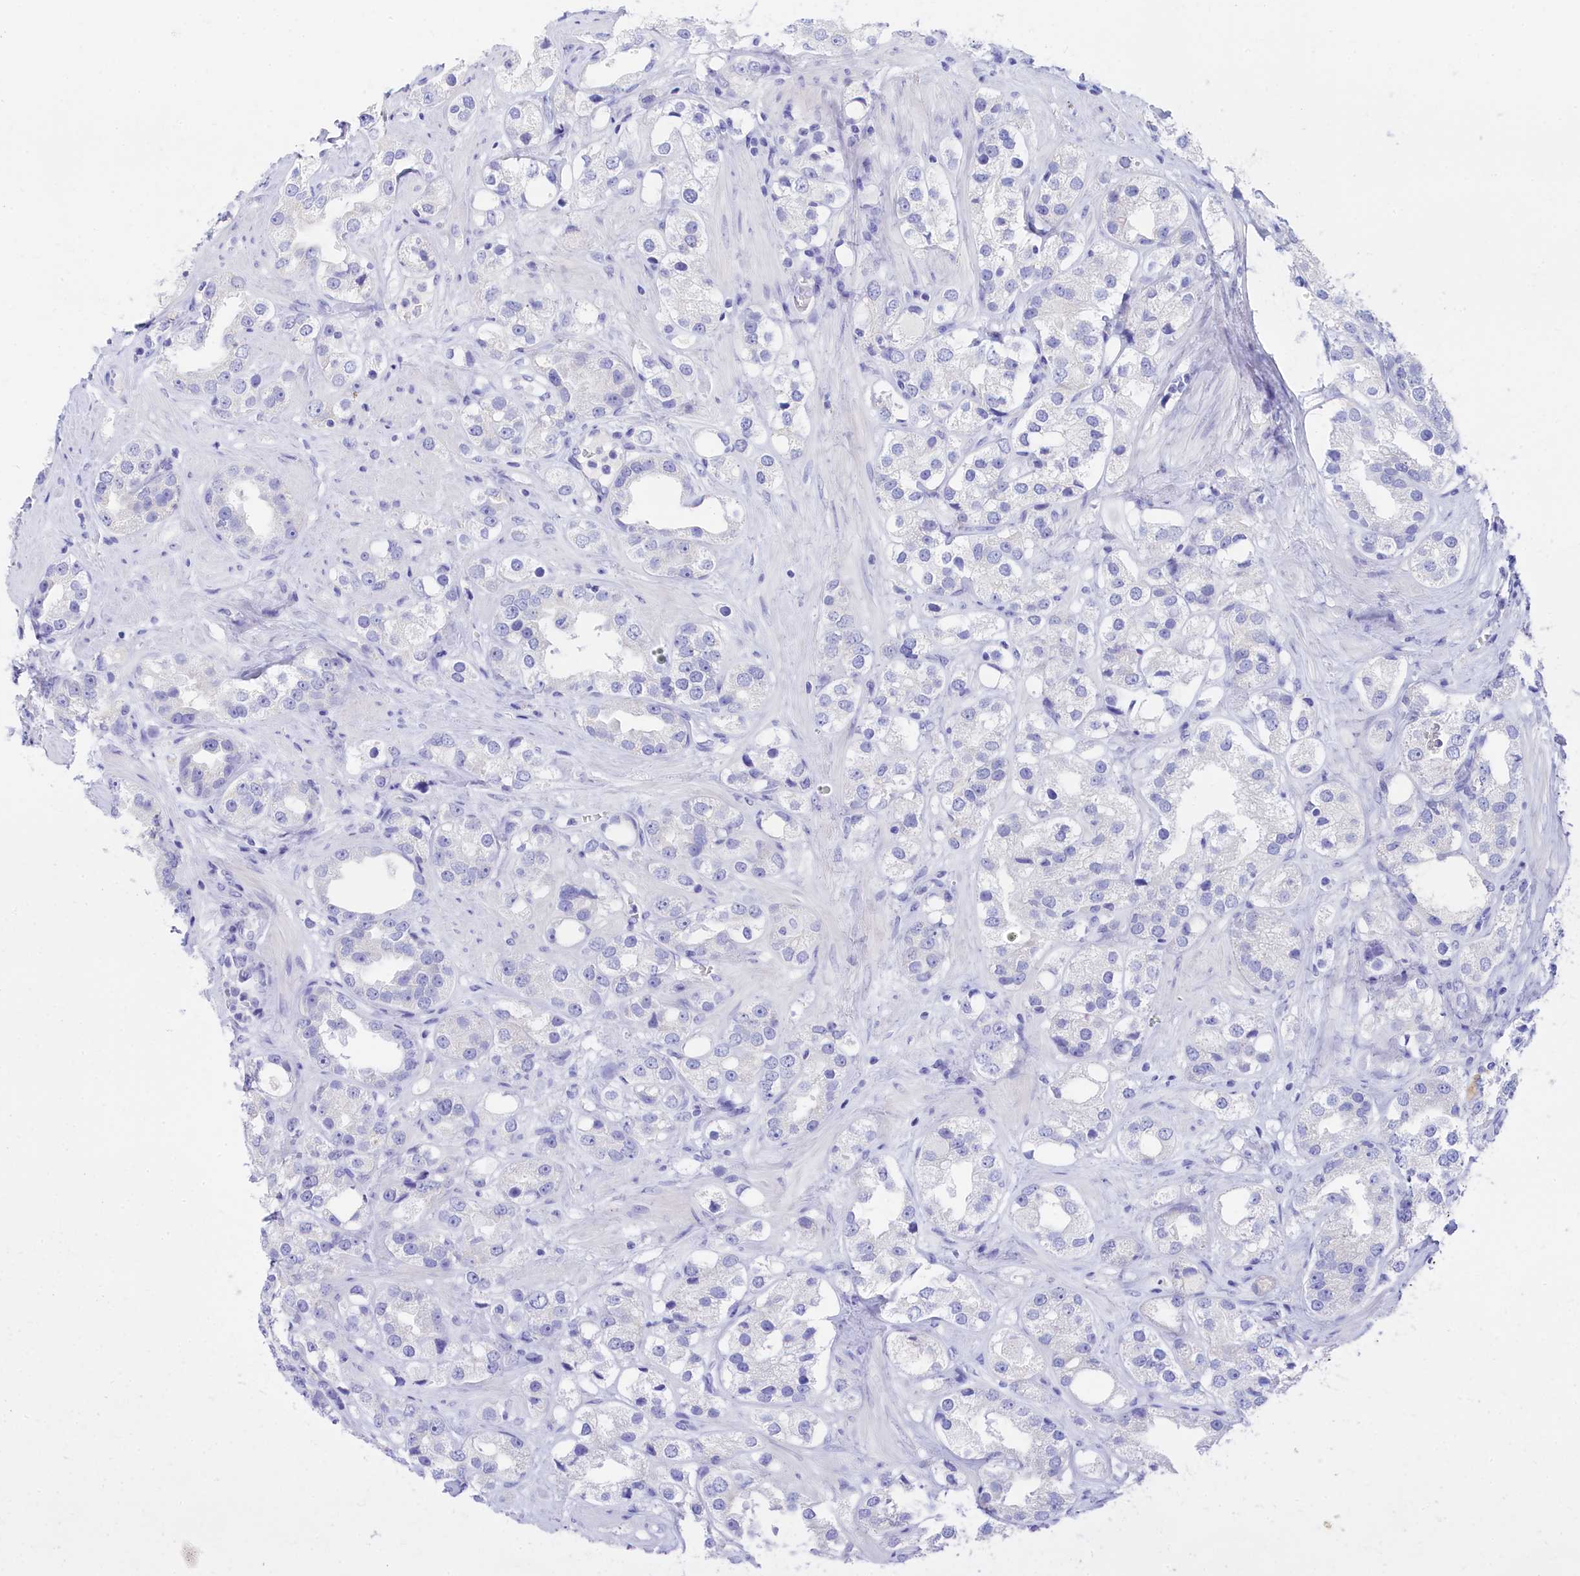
{"staining": {"intensity": "negative", "quantity": "none", "location": "none"}, "tissue": "prostate cancer", "cell_type": "Tumor cells", "image_type": "cancer", "snomed": [{"axis": "morphology", "description": "Adenocarcinoma, NOS"}, {"axis": "topography", "description": "Prostate"}], "caption": "Immunohistochemical staining of human prostate cancer displays no significant staining in tumor cells.", "gene": "TRIM10", "patient": {"sex": "male", "age": 79}}